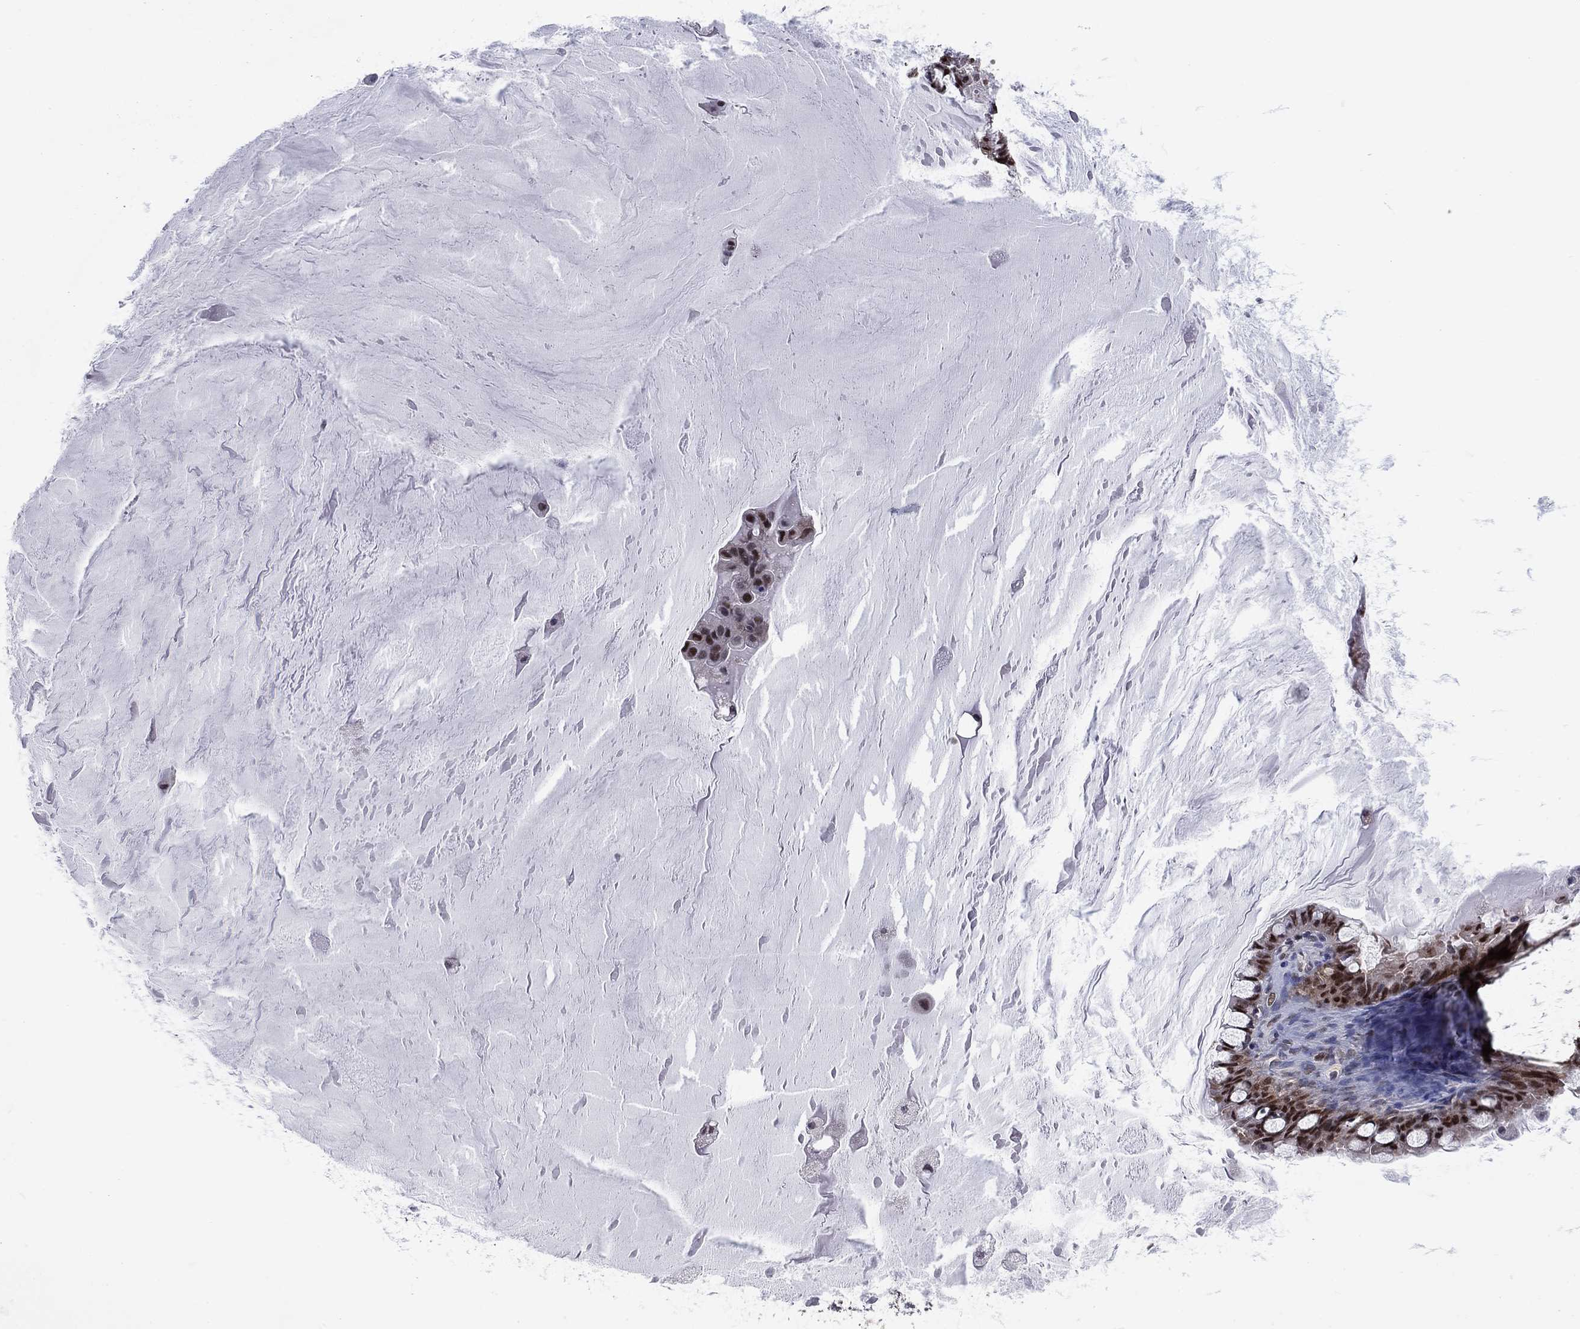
{"staining": {"intensity": "strong", "quantity": "25%-75%", "location": "cytoplasmic/membranous,nuclear"}, "tissue": "ovarian cancer", "cell_type": "Tumor cells", "image_type": "cancer", "snomed": [{"axis": "morphology", "description": "Cystadenocarcinoma, mucinous, NOS"}, {"axis": "topography", "description": "Ovary"}], "caption": "Immunohistochemical staining of ovarian mucinous cystadenocarcinoma reveals high levels of strong cytoplasmic/membranous and nuclear staining in about 25%-75% of tumor cells.", "gene": "FKBP4", "patient": {"sex": "female", "age": 63}}